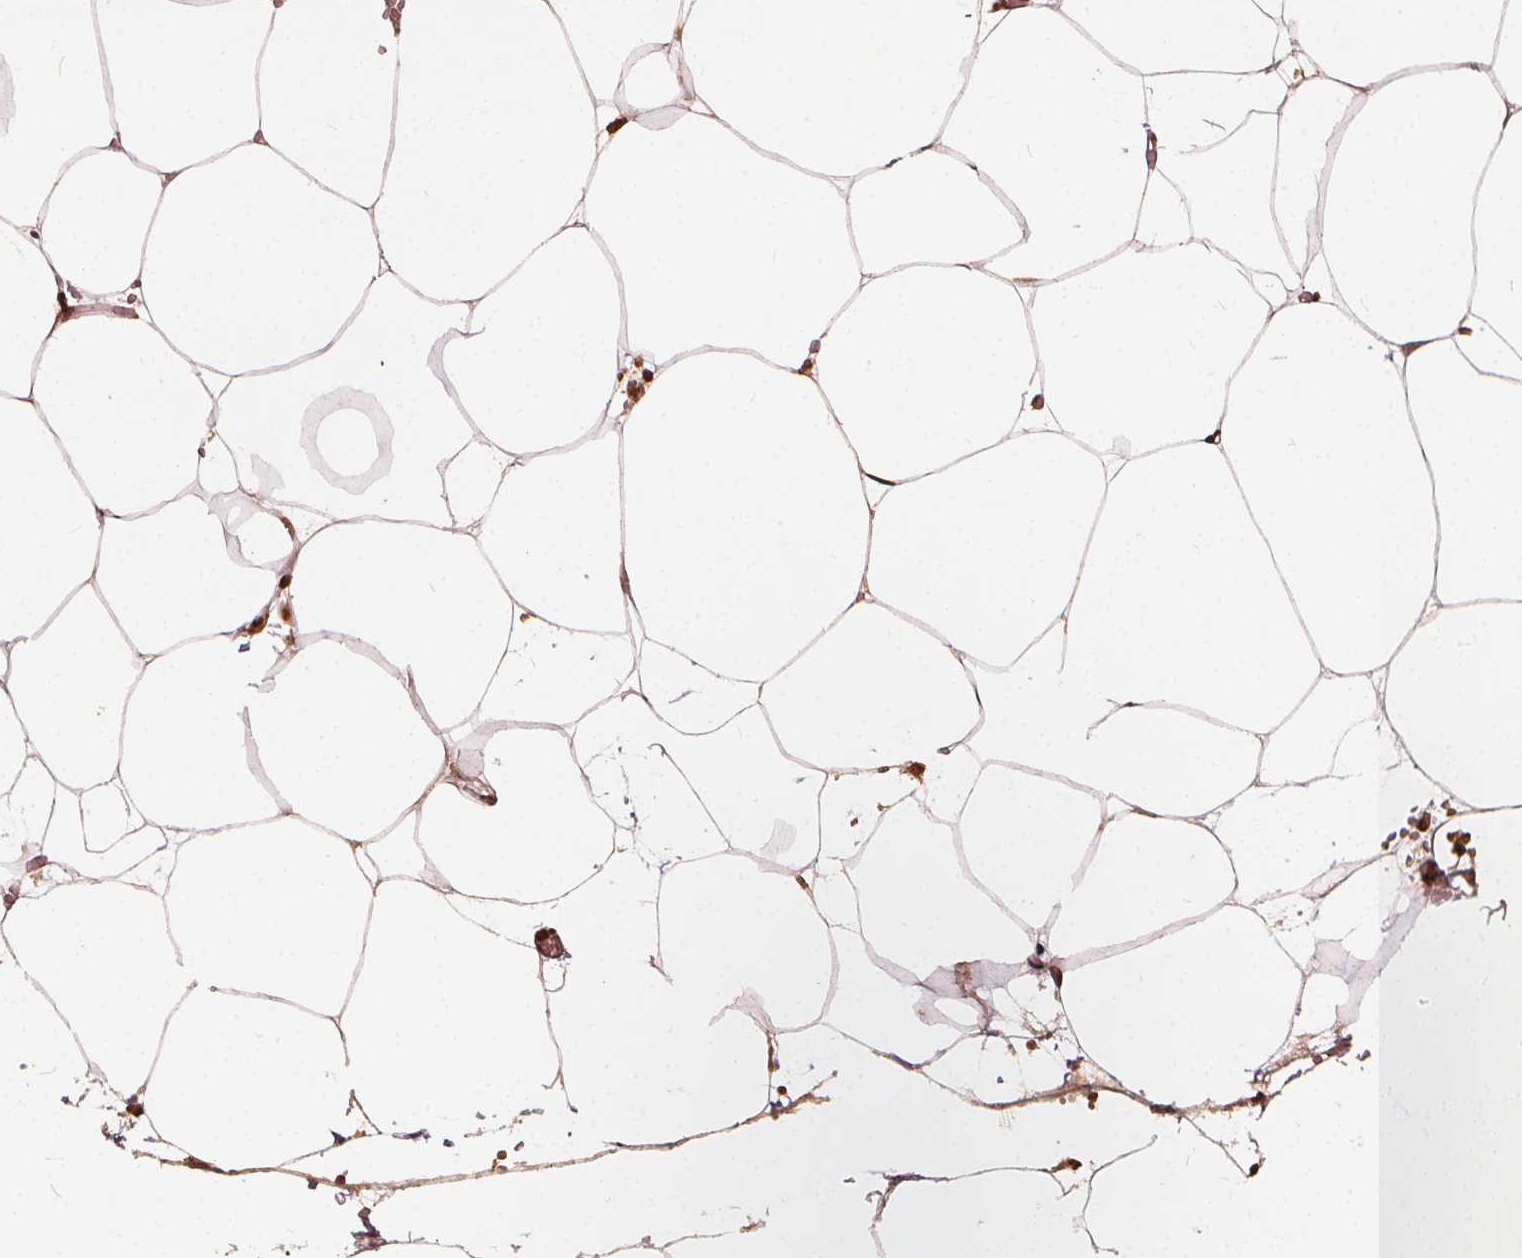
{"staining": {"intensity": "moderate", "quantity": ">75%", "location": "nuclear"}, "tissue": "adipose tissue", "cell_type": "Adipocytes", "image_type": "normal", "snomed": [{"axis": "morphology", "description": "Normal tissue, NOS"}, {"axis": "topography", "description": "Adipose tissue"}, {"axis": "topography", "description": "Pancreas"}, {"axis": "topography", "description": "Peripheral nerve tissue"}], "caption": "IHC micrograph of benign adipose tissue stained for a protein (brown), which exhibits medium levels of moderate nuclear positivity in approximately >75% of adipocytes.", "gene": "H3C14", "patient": {"sex": "female", "age": 58}}